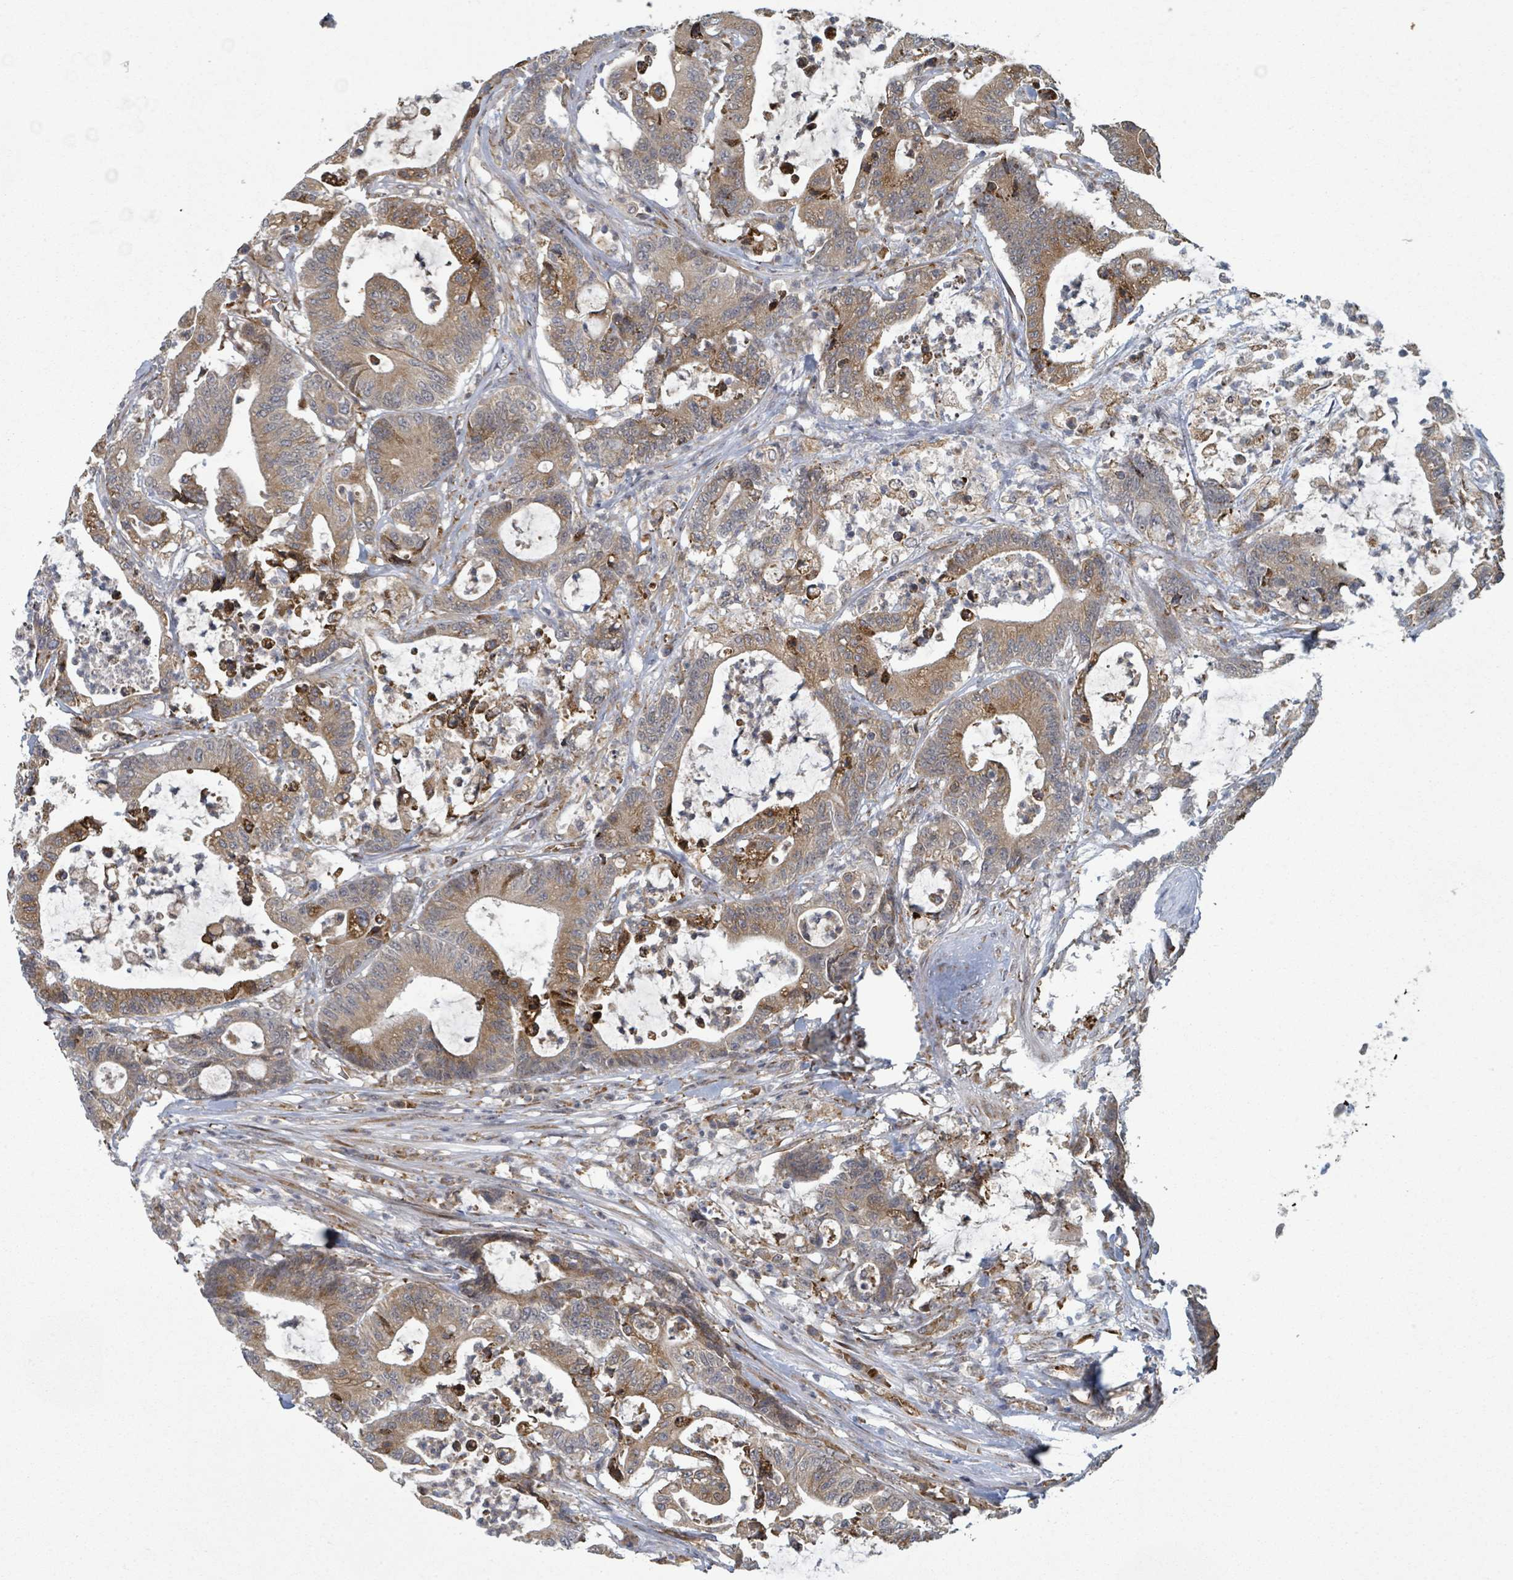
{"staining": {"intensity": "moderate", "quantity": ">75%", "location": "cytoplasmic/membranous"}, "tissue": "colorectal cancer", "cell_type": "Tumor cells", "image_type": "cancer", "snomed": [{"axis": "morphology", "description": "Adenocarcinoma, NOS"}, {"axis": "topography", "description": "Colon"}], "caption": "Colorectal cancer tissue exhibits moderate cytoplasmic/membranous staining in approximately >75% of tumor cells, visualized by immunohistochemistry. The protein of interest is stained brown, and the nuclei are stained in blue (DAB IHC with brightfield microscopy, high magnification).", "gene": "SHROOM2", "patient": {"sex": "female", "age": 84}}